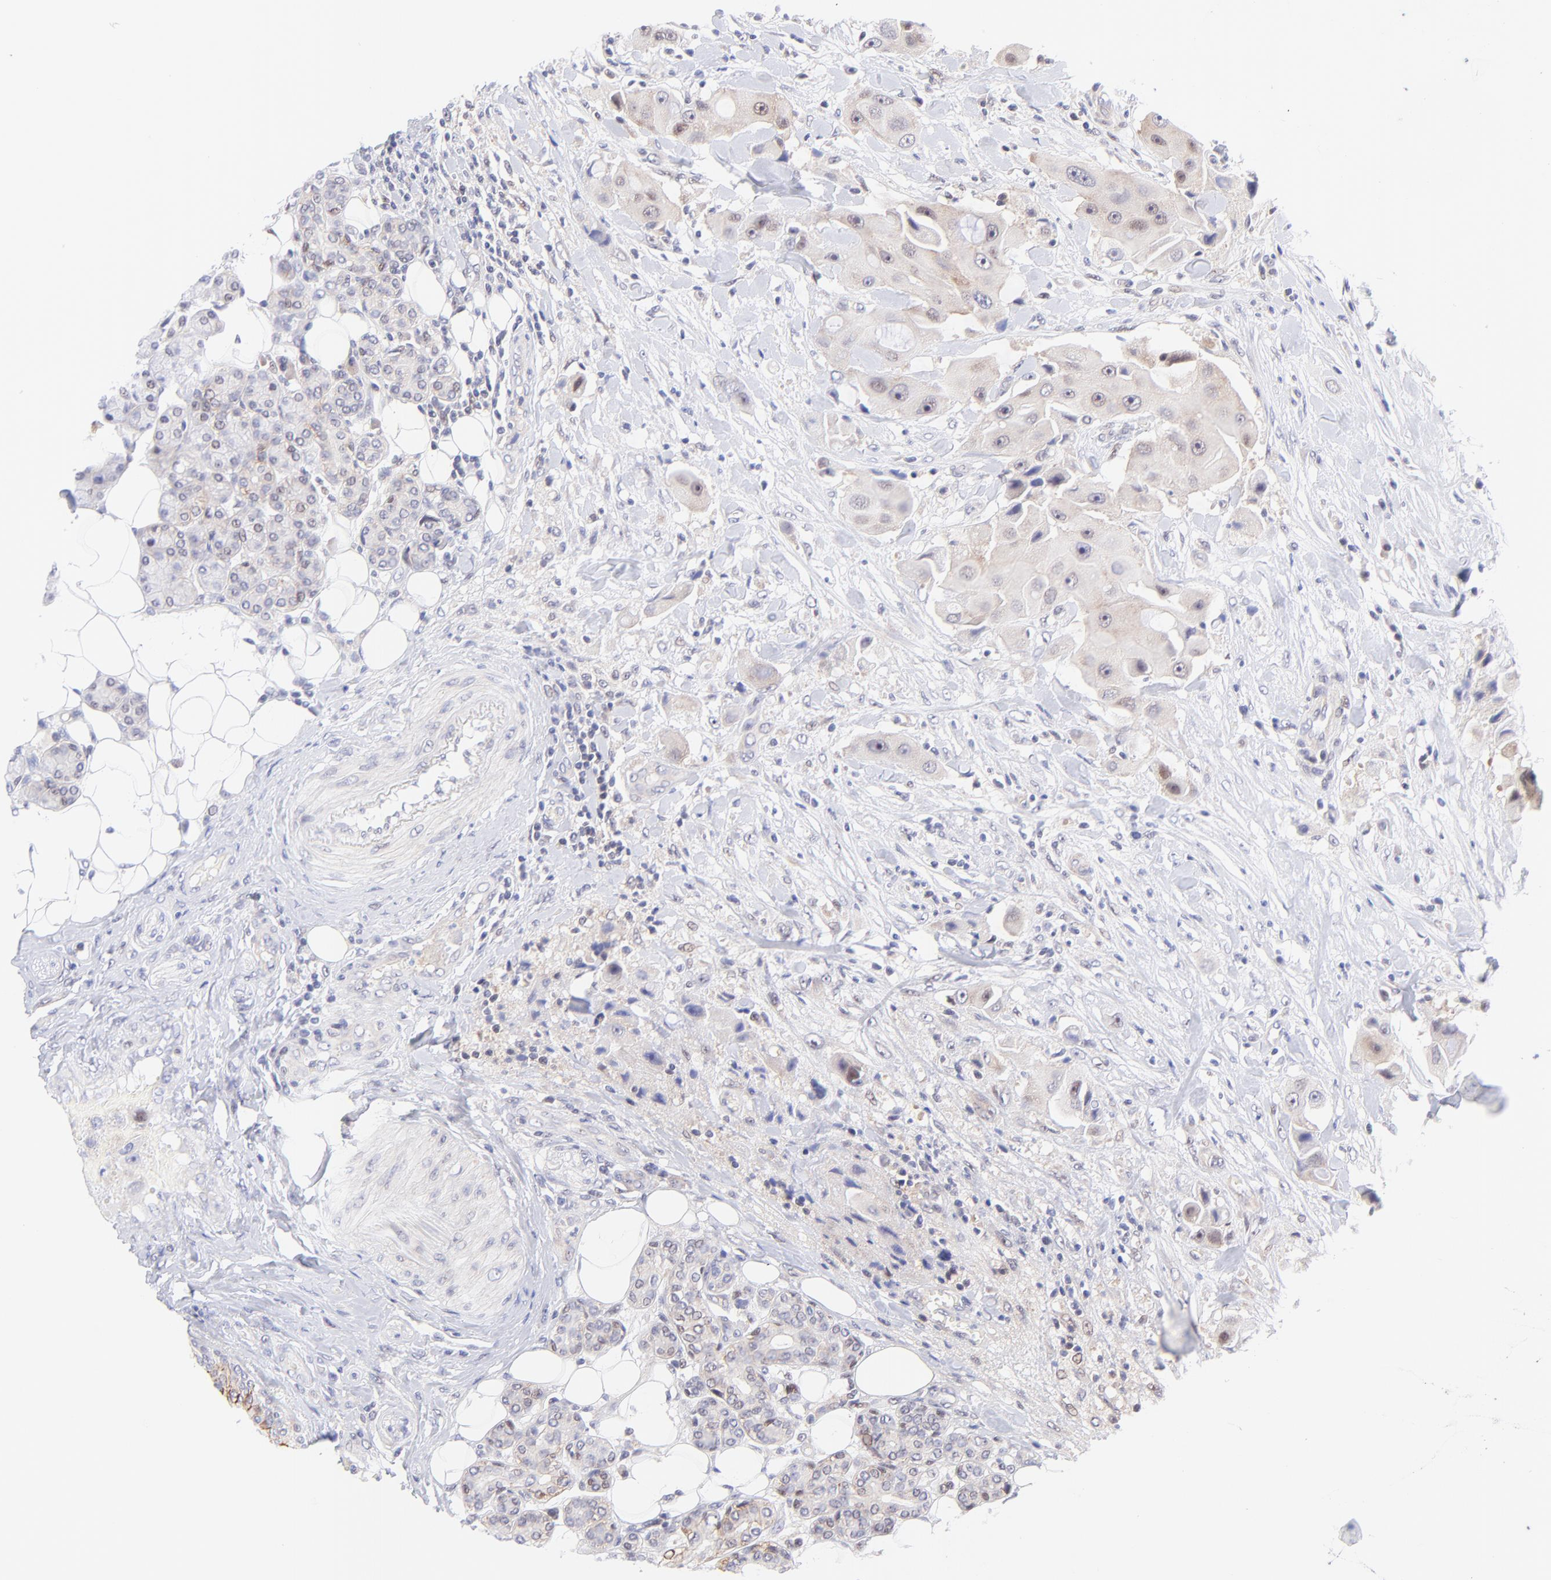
{"staining": {"intensity": "weak", "quantity": "25%-75%", "location": "cytoplasmic/membranous"}, "tissue": "head and neck cancer", "cell_type": "Tumor cells", "image_type": "cancer", "snomed": [{"axis": "morphology", "description": "Normal tissue, NOS"}, {"axis": "morphology", "description": "Adenocarcinoma, NOS"}, {"axis": "topography", "description": "Salivary gland"}, {"axis": "topography", "description": "Head-Neck"}], "caption": "Tumor cells reveal weak cytoplasmic/membranous expression in about 25%-75% of cells in head and neck adenocarcinoma.", "gene": "PBDC1", "patient": {"sex": "male", "age": 80}}